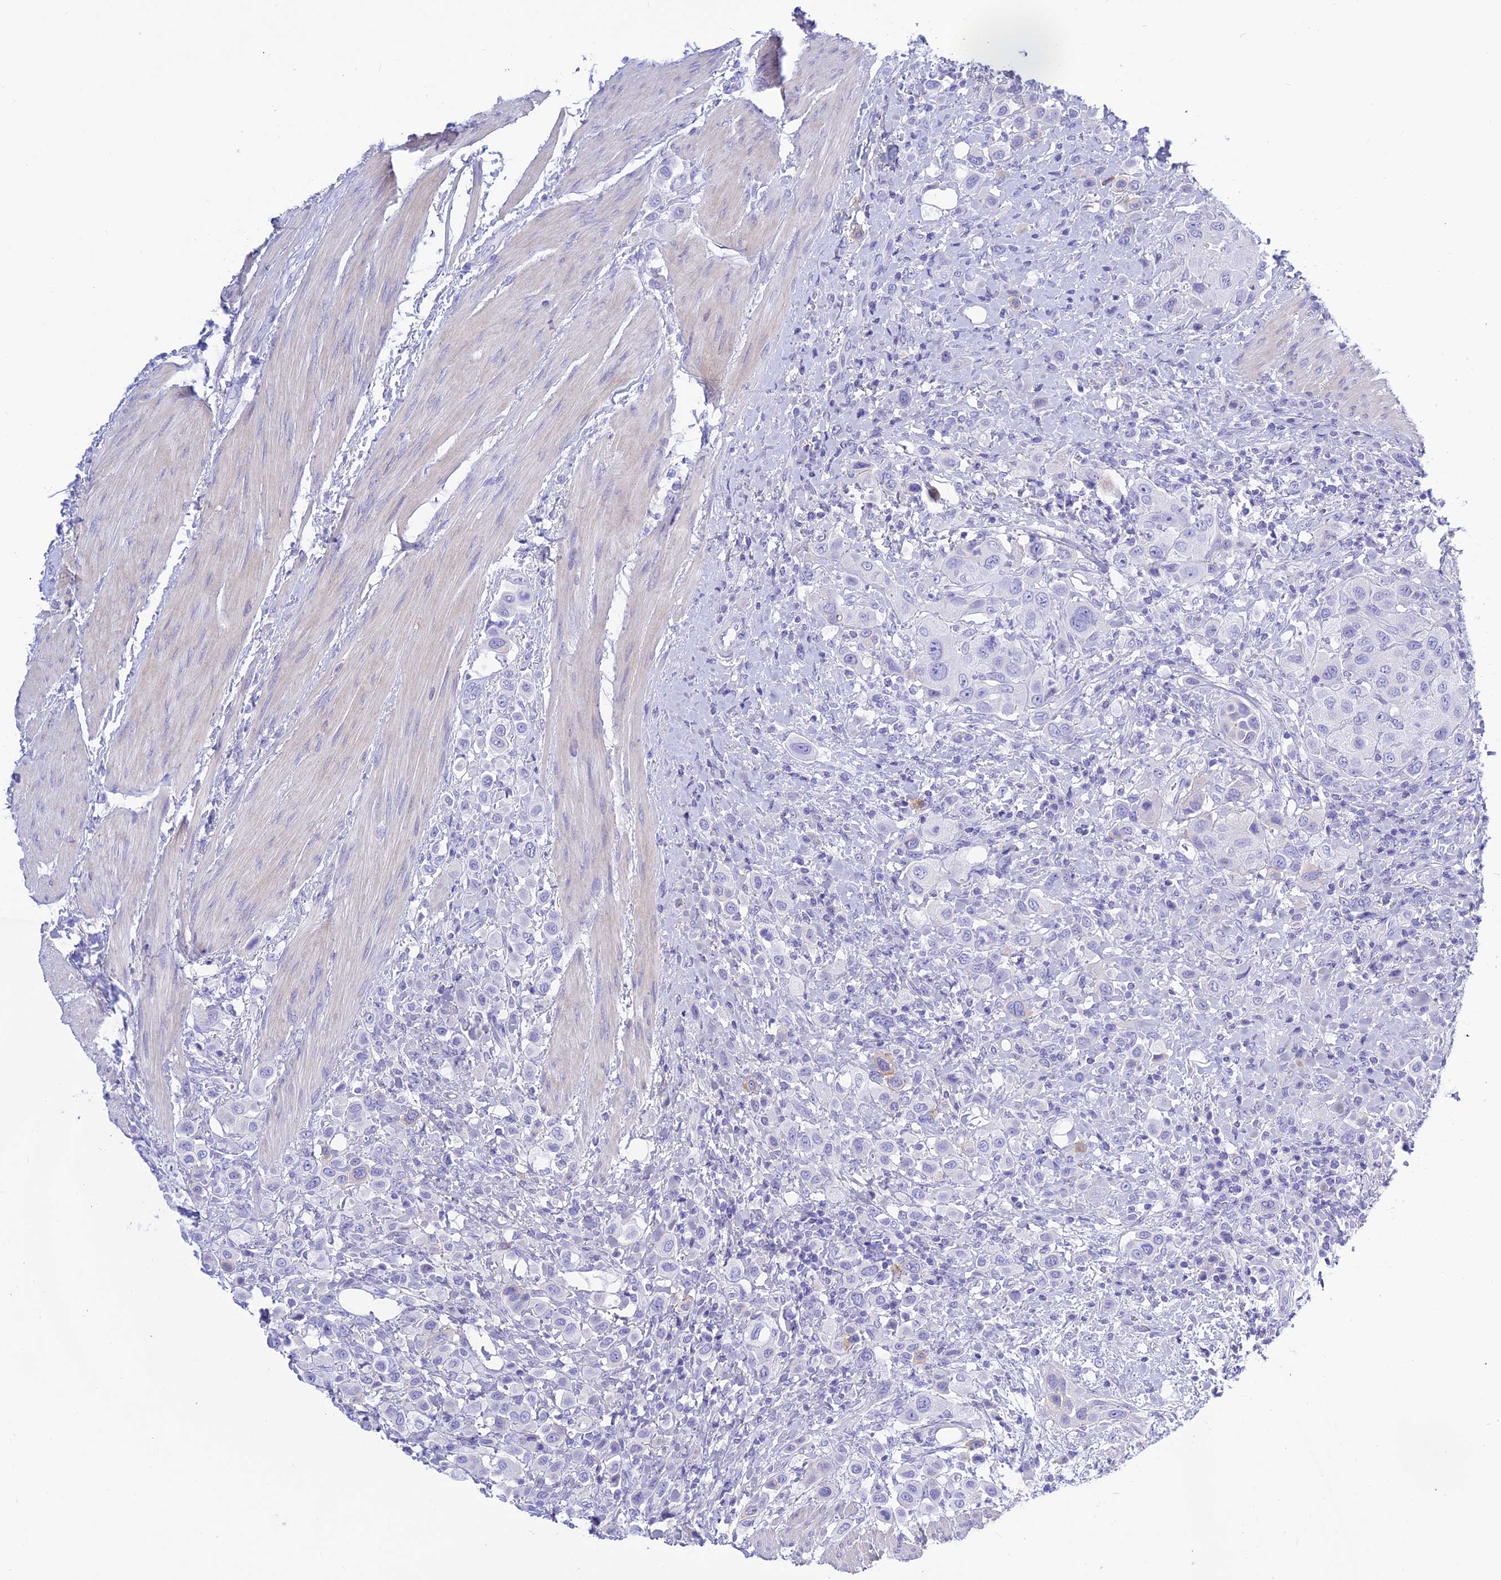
{"staining": {"intensity": "negative", "quantity": "none", "location": "none"}, "tissue": "urothelial cancer", "cell_type": "Tumor cells", "image_type": "cancer", "snomed": [{"axis": "morphology", "description": "Urothelial carcinoma, High grade"}, {"axis": "topography", "description": "Urinary bladder"}], "caption": "Tumor cells show no significant expression in urothelial cancer. (Stains: DAB IHC with hematoxylin counter stain, Microscopy: brightfield microscopy at high magnification).", "gene": "PRNP", "patient": {"sex": "male", "age": 50}}